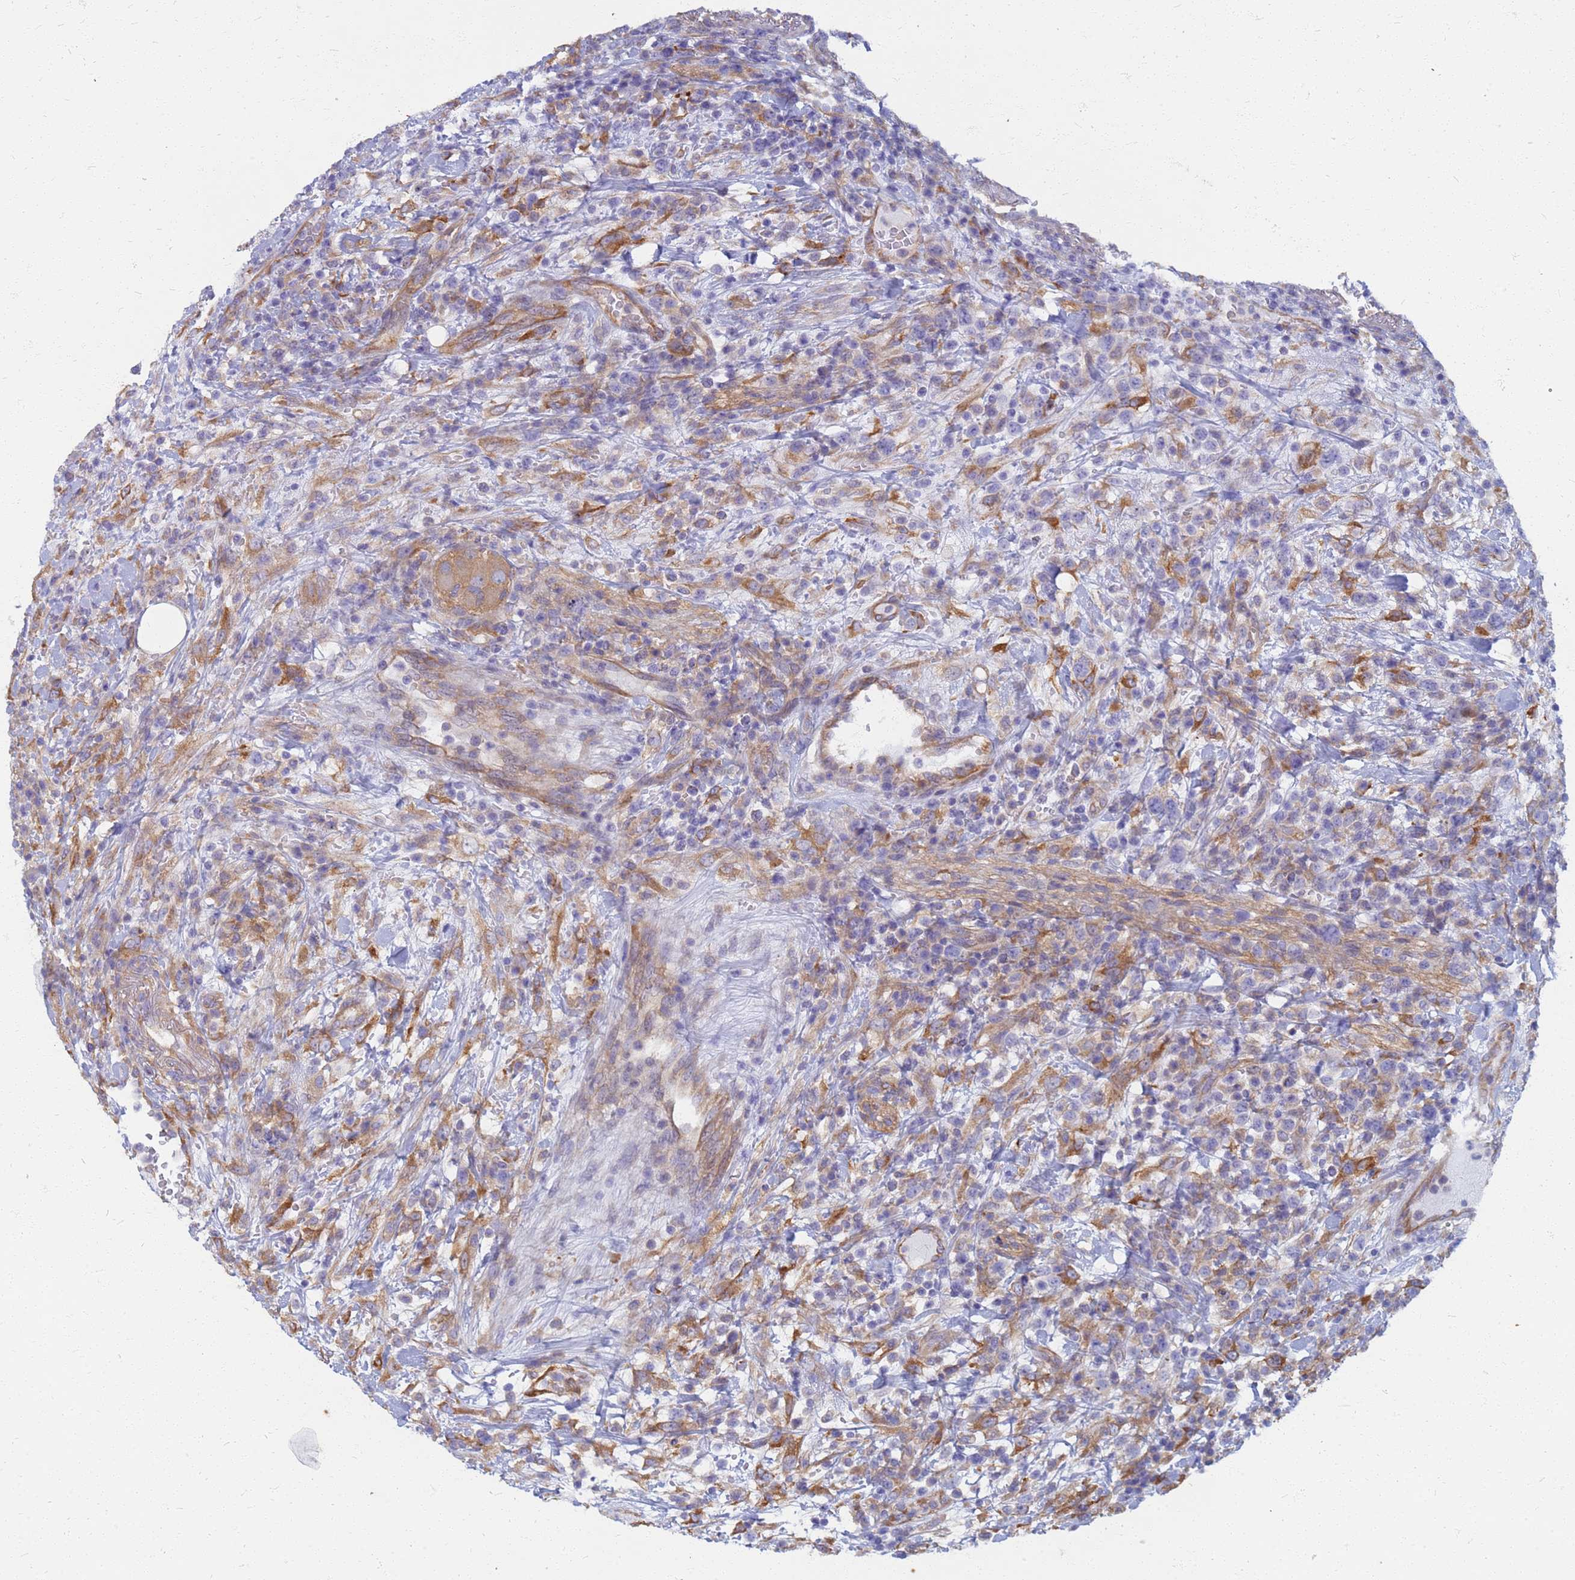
{"staining": {"intensity": "negative", "quantity": "none", "location": "none"}, "tissue": "lymphoma", "cell_type": "Tumor cells", "image_type": "cancer", "snomed": [{"axis": "morphology", "description": "Malignant lymphoma, non-Hodgkin's type, High grade"}, {"axis": "topography", "description": "Colon"}], "caption": "This is a photomicrograph of immunohistochemistry staining of lymphoma, which shows no expression in tumor cells.", "gene": "EEA1", "patient": {"sex": "female", "age": 53}}